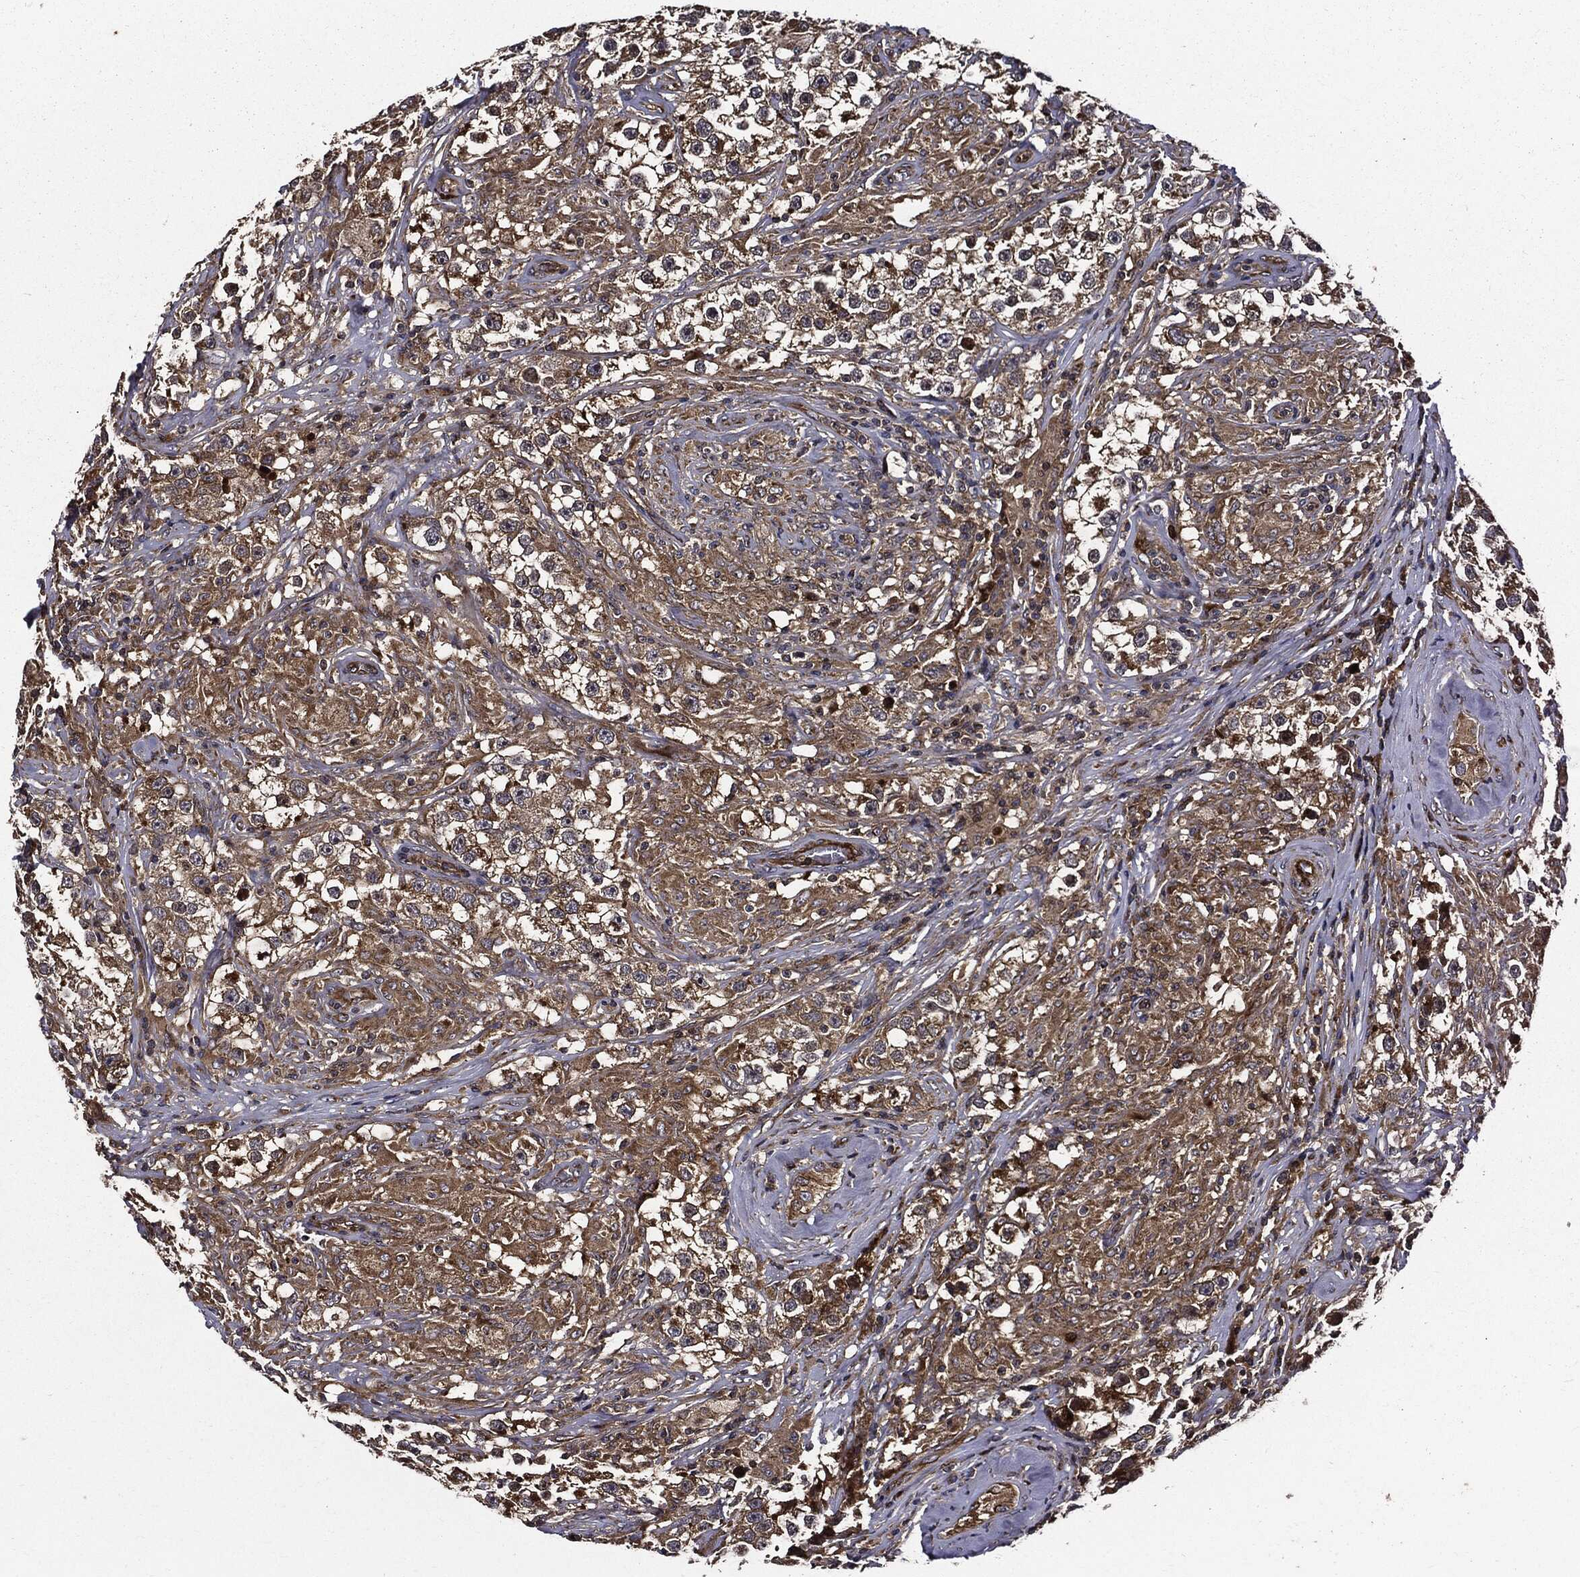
{"staining": {"intensity": "moderate", "quantity": ">75%", "location": "cytoplasmic/membranous"}, "tissue": "testis cancer", "cell_type": "Tumor cells", "image_type": "cancer", "snomed": [{"axis": "morphology", "description": "Seminoma, NOS"}, {"axis": "topography", "description": "Testis"}], "caption": "IHC staining of seminoma (testis), which displays medium levels of moderate cytoplasmic/membranous positivity in about >75% of tumor cells indicating moderate cytoplasmic/membranous protein expression. The staining was performed using DAB (brown) for protein detection and nuclei were counterstained in hematoxylin (blue).", "gene": "HTT", "patient": {"sex": "male", "age": 46}}